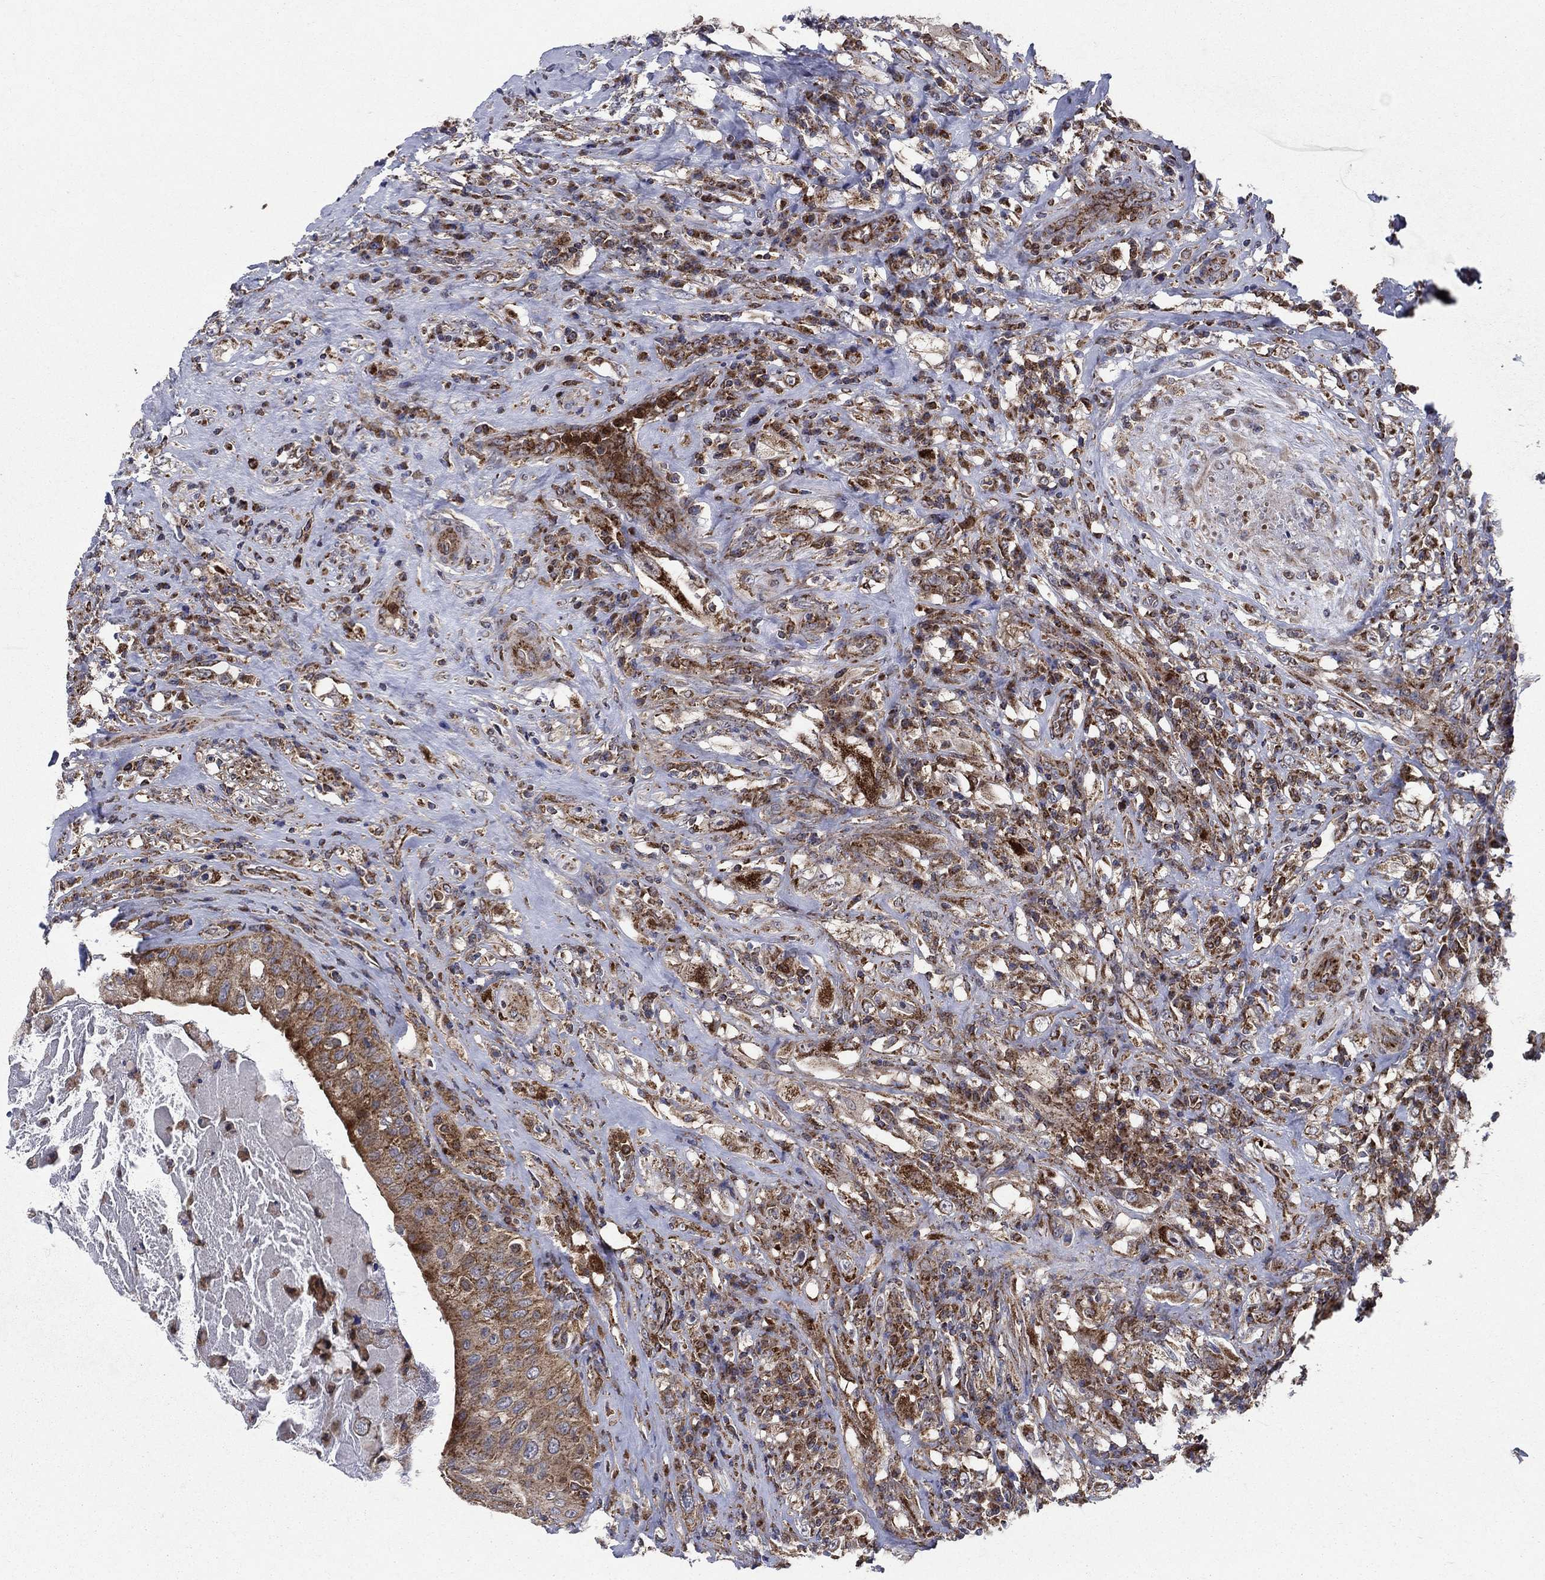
{"staining": {"intensity": "strong", "quantity": "<25%", "location": "cytoplasmic/membranous"}, "tissue": "testis cancer", "cell_type": "Tumor cells", "image_type": "cancer", "snomed": [{"axis": "morphology", "description": "Necrosis, NOS"}, {"axis": "morphology", "description": "Carcinoma, Embryonal, NOS"}, {"axis": "topography", "description": "Testis"}], "caption": "There is medium levels of strong cytoplasmic/membranous expression in tumor cells of testis cancer, as demonstrated by immunohistochemical staining (brown color).", "gene": "RNF19B", "patient": {"sex": "male", "age": 19}}